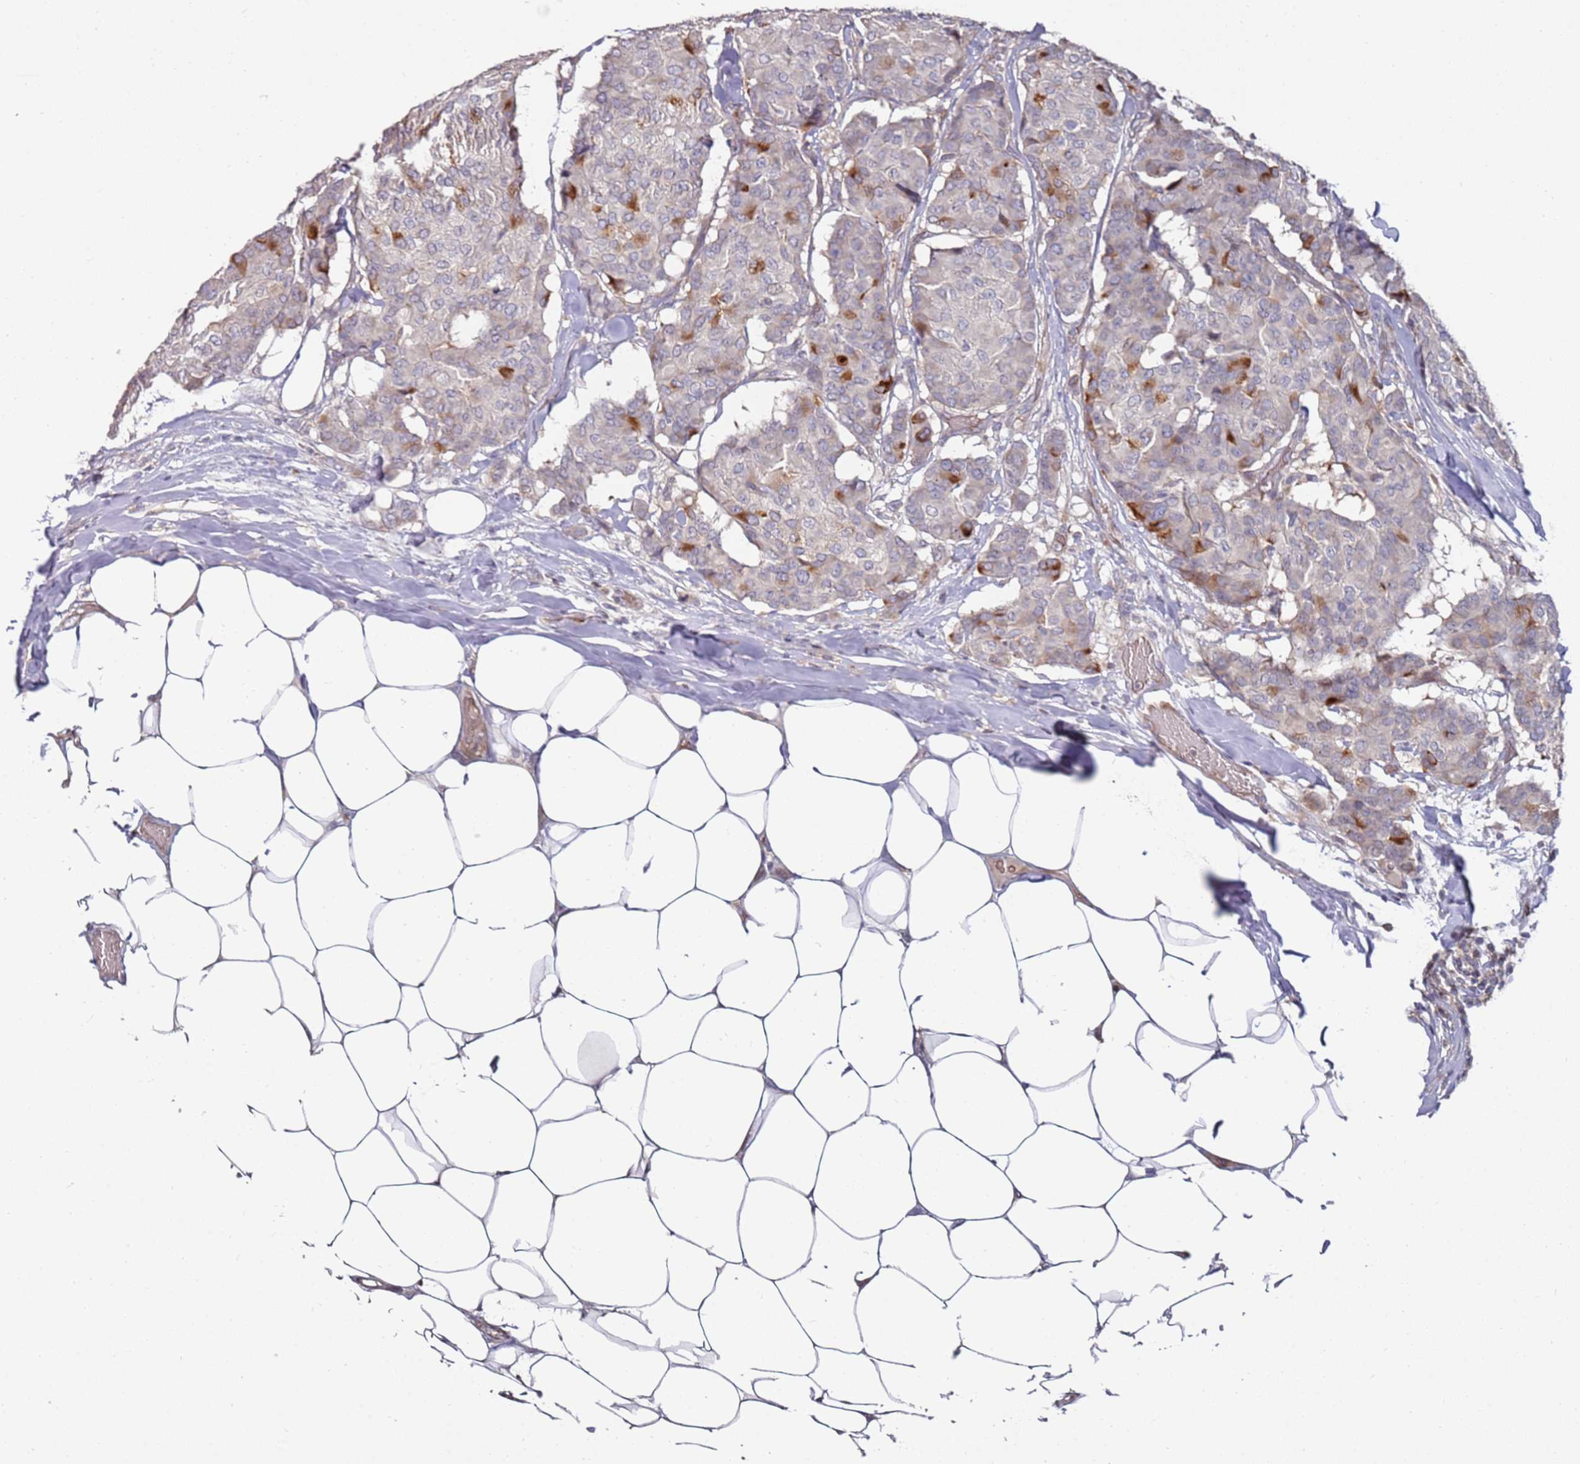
{"staining": {"intensity": "moderate", "quantity": "<25%", "location": "cytoplasmic/membranous"}, "tissue": "breast cancer", "cell_type": "Tumor cells", "image_type": "cancer", "snomed": [{"axis": "morphology", "description": "Duct carcinoma"}, {"axis": "topography", "description": "Breast"}], "caption": "A micrograph showing moderate cytoplasmic/membranous expression in about <25% of tumor cells in breast cancer, as visualized by brown immunohistochemical staining.", "gene": "LACC1", "patient": {"sex": "female", "age": 75}}